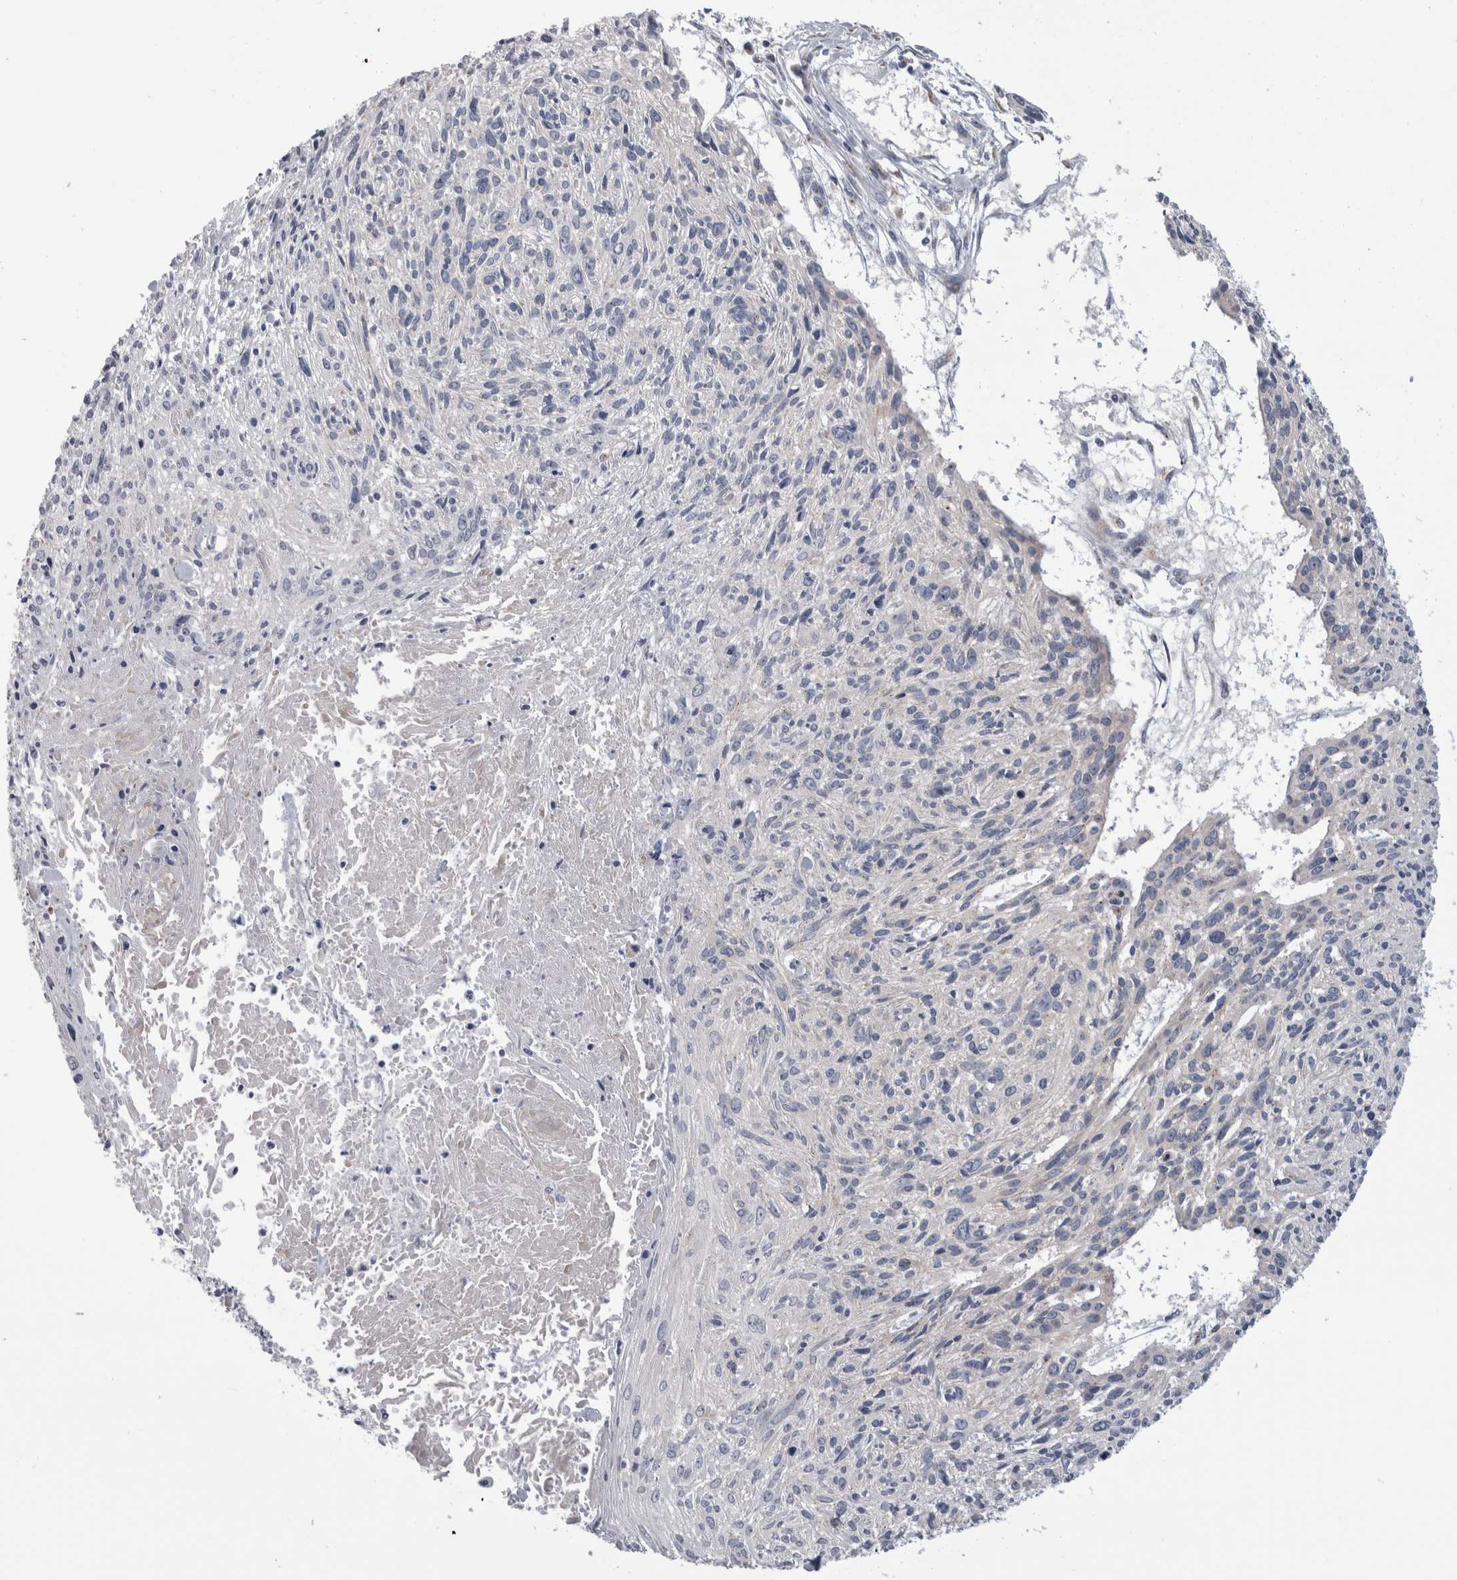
{"staining": {"intensity": "negative", "quantity": "none", "location": "none"}, "tissue": "cervical cancer", "cell_type": "Tumor cells", "image_type": "cancer", "snomed": [{"axis": "morphology", "description": "Squamous cell carcinoma, NOS"}, {"axis": "topography", "description": "Cervix"}], "caption": "A histopathology image of cervical squamous cell carcinoma stained for a protein displays no brown staining in tumor cells. (IHC, brightfield microscopy, high magnification).", "gene": "AKAP9", "patient": {"sex": "female", "age": 51}}